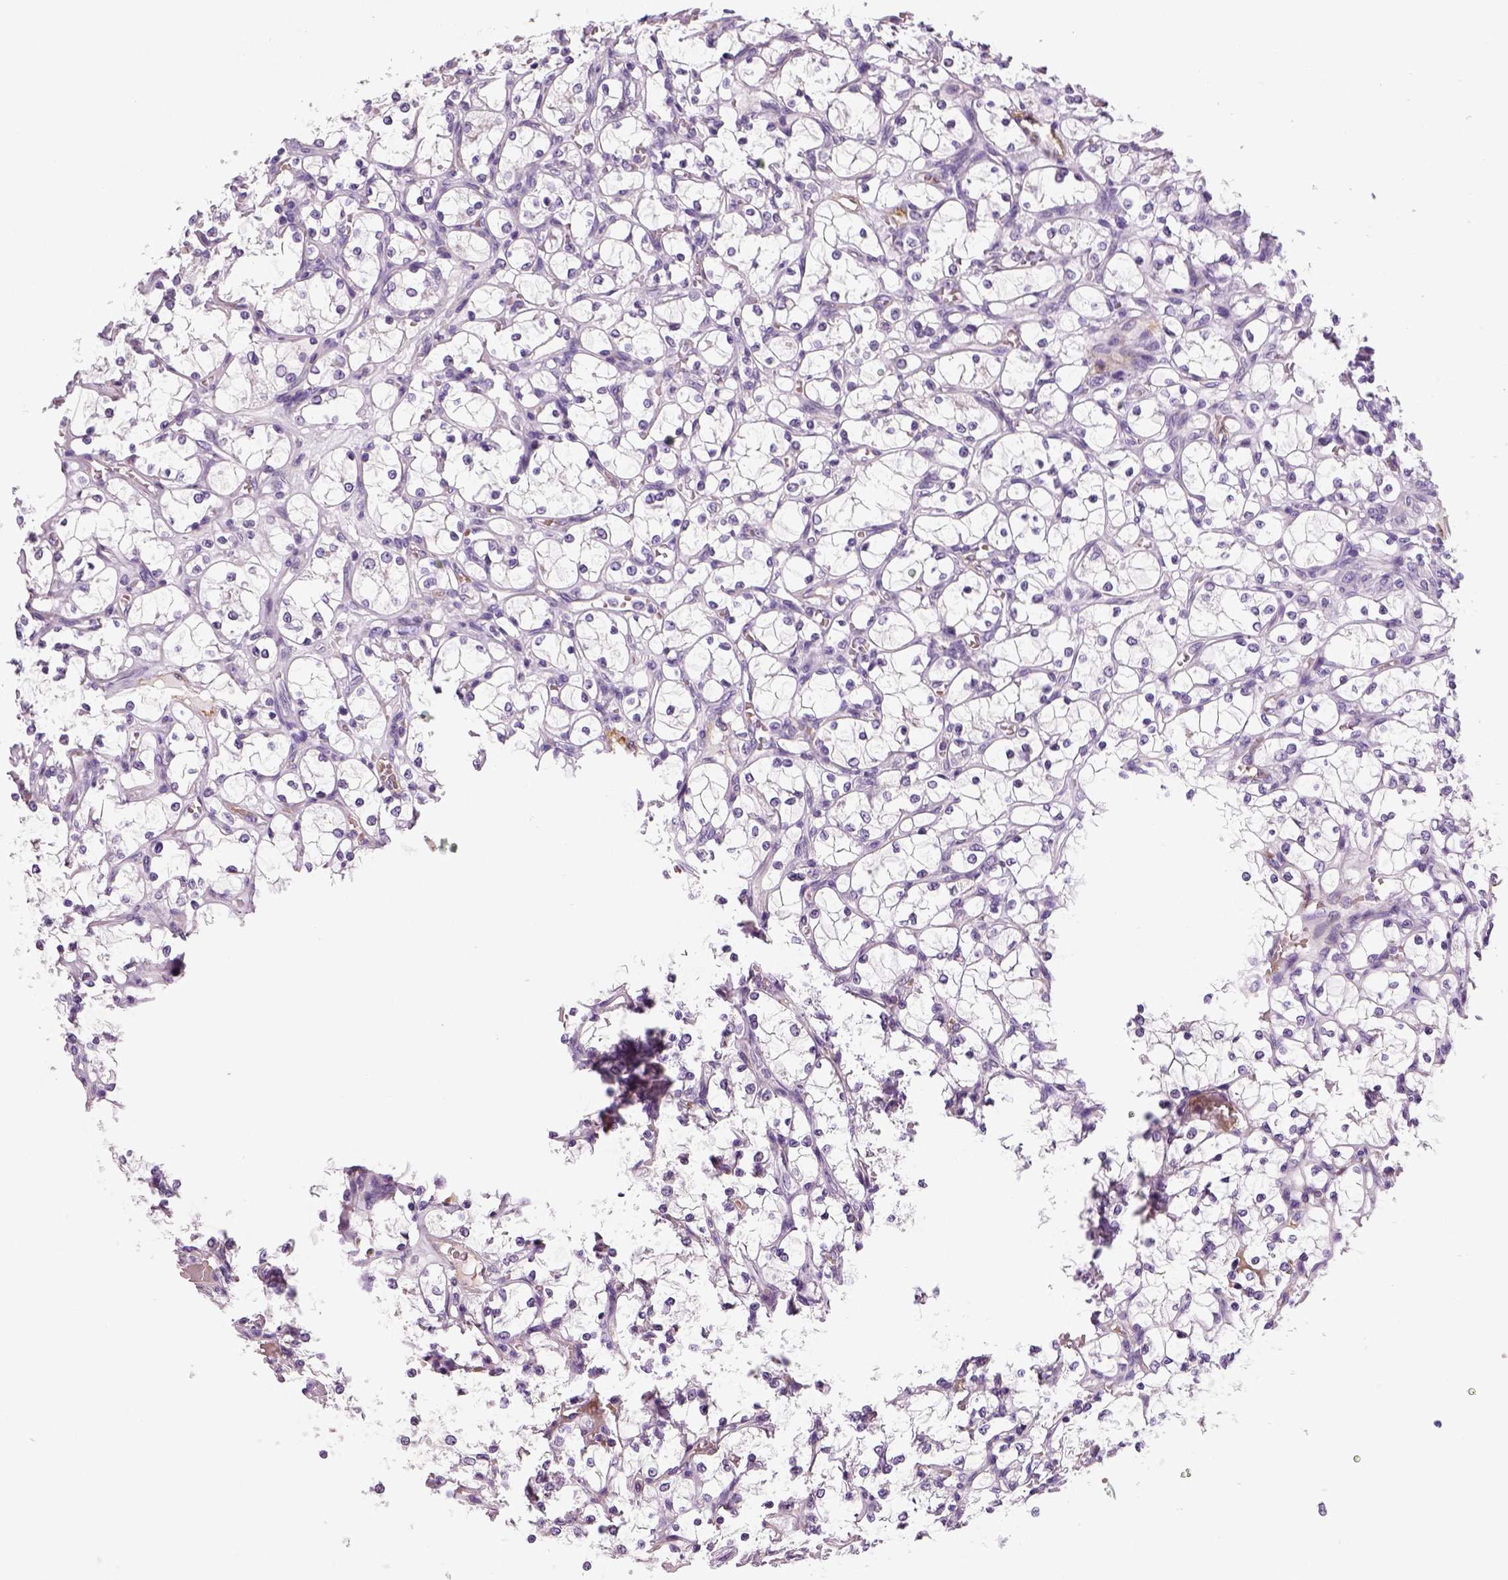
{"staining": {"intensity": "negative", "quantity": "none", "location": "none"}, "tissue": "renal cancer", "cell_type": "Tumor cells", "image_type": "cancer", "snomed": [{"axis": "morphology", "description": "Adenocarcinoma, NOS"}, {"axis": "topography", "description": "Kidney"}], "caption": "High power microscopy histopathology image of an immunohistochemistry histopathology image of renal cancer (adenocarcinoma), revealing no significant positivity in tumor cells.", "gene": "TSPAN7", "patient": {"sex": "female", "age": 69}}